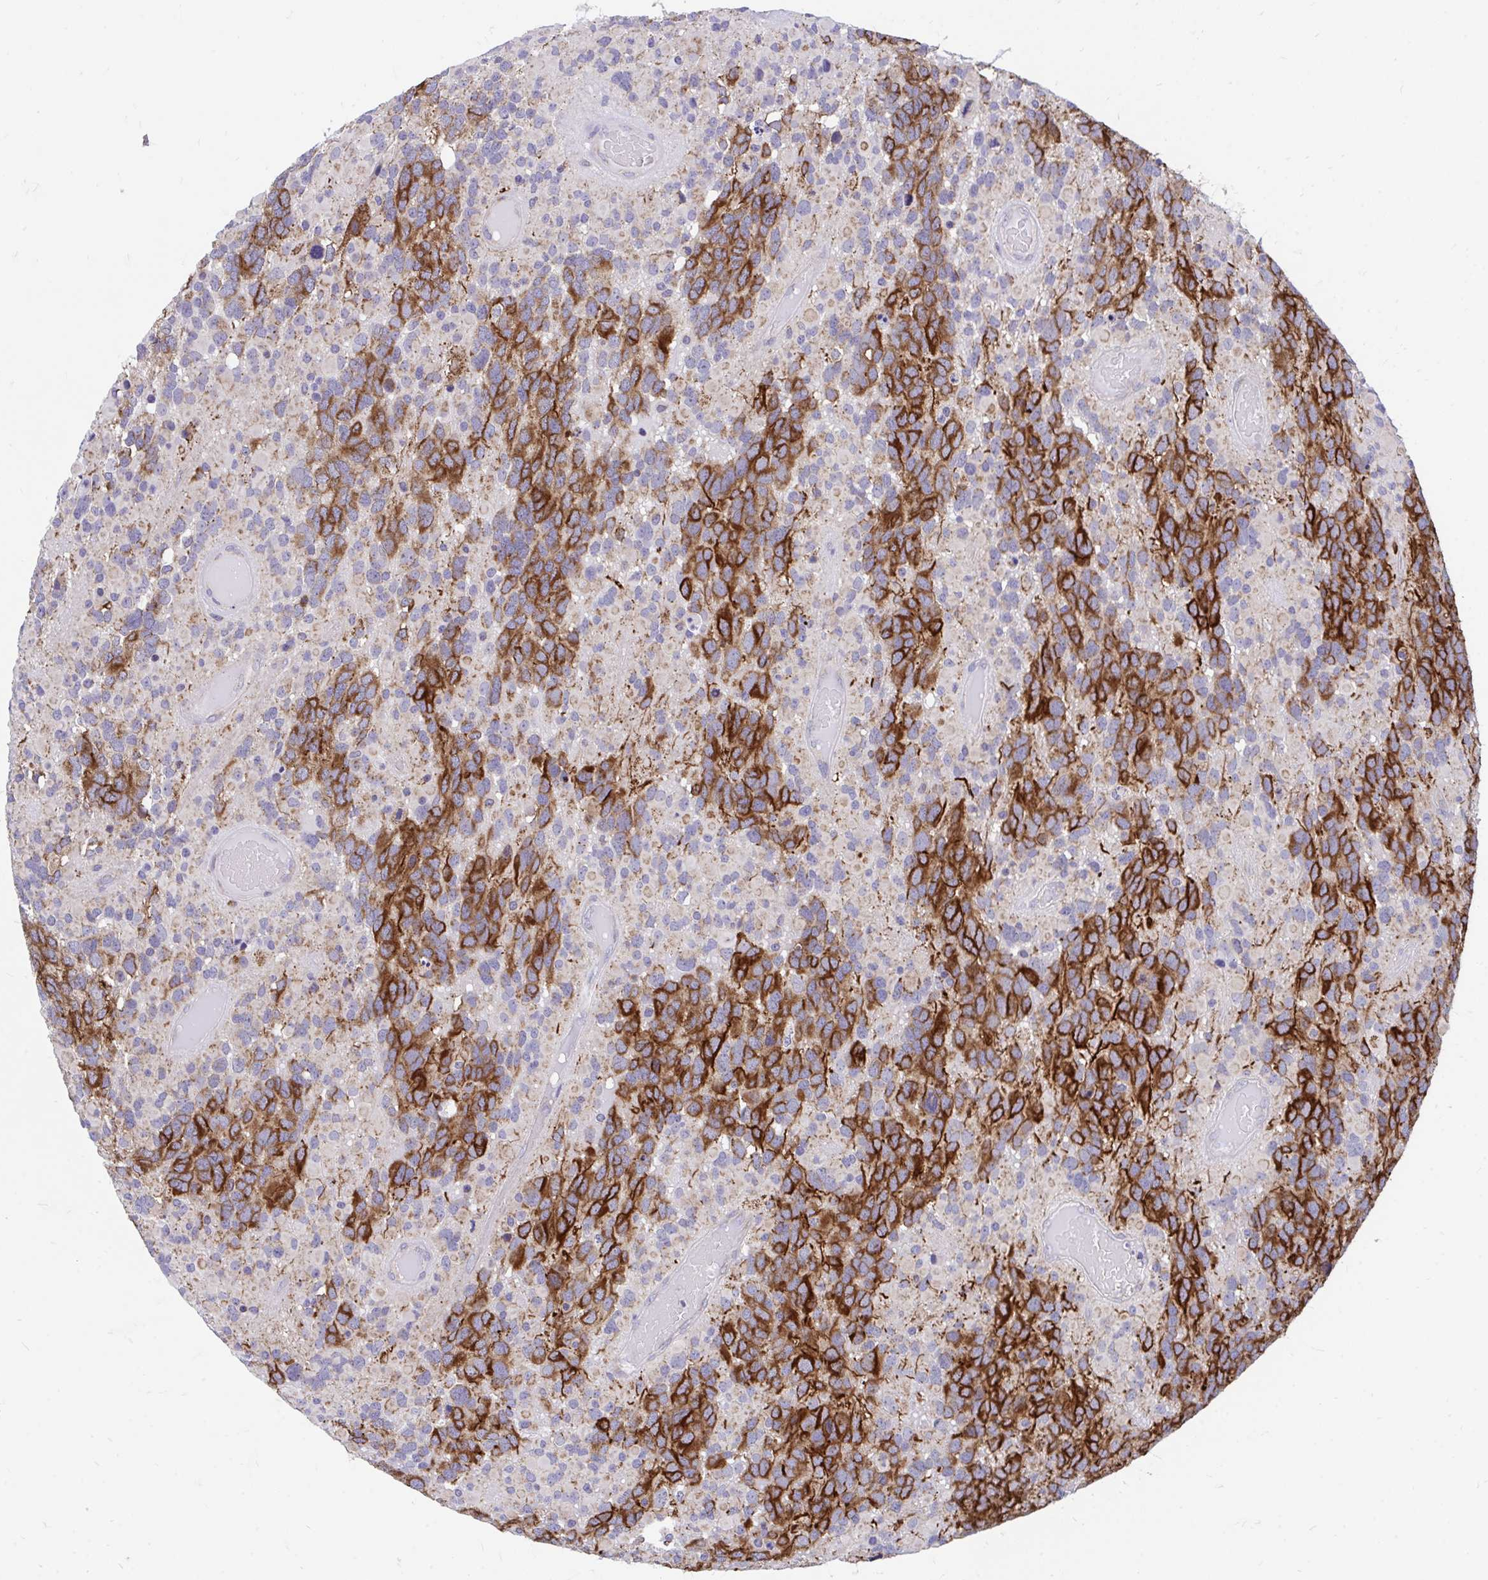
{"staining": {"intensity": "strong", "quantity": "25%-75%", "location": "cytoplasmic/membranous"}, "tissue": "glioma", "cell_type": "Tumor cells", "image_type": "cancer", "snomed": [{"axis": "morphology", "description": "Glioma, malignant, High grade"}, {"axis": "topography", "description": "Brain"}], "caption": "An immunohistochemistry (IHC) photomicrograph of neoplastic tissue is shown. Protein staining in brown highlights strong cytoplasmic/membranous positivity in malignant high-grade glioma within tumor cells.", "gene": "FHIP1B", "patient": {"sex": "female", "age": 40}}